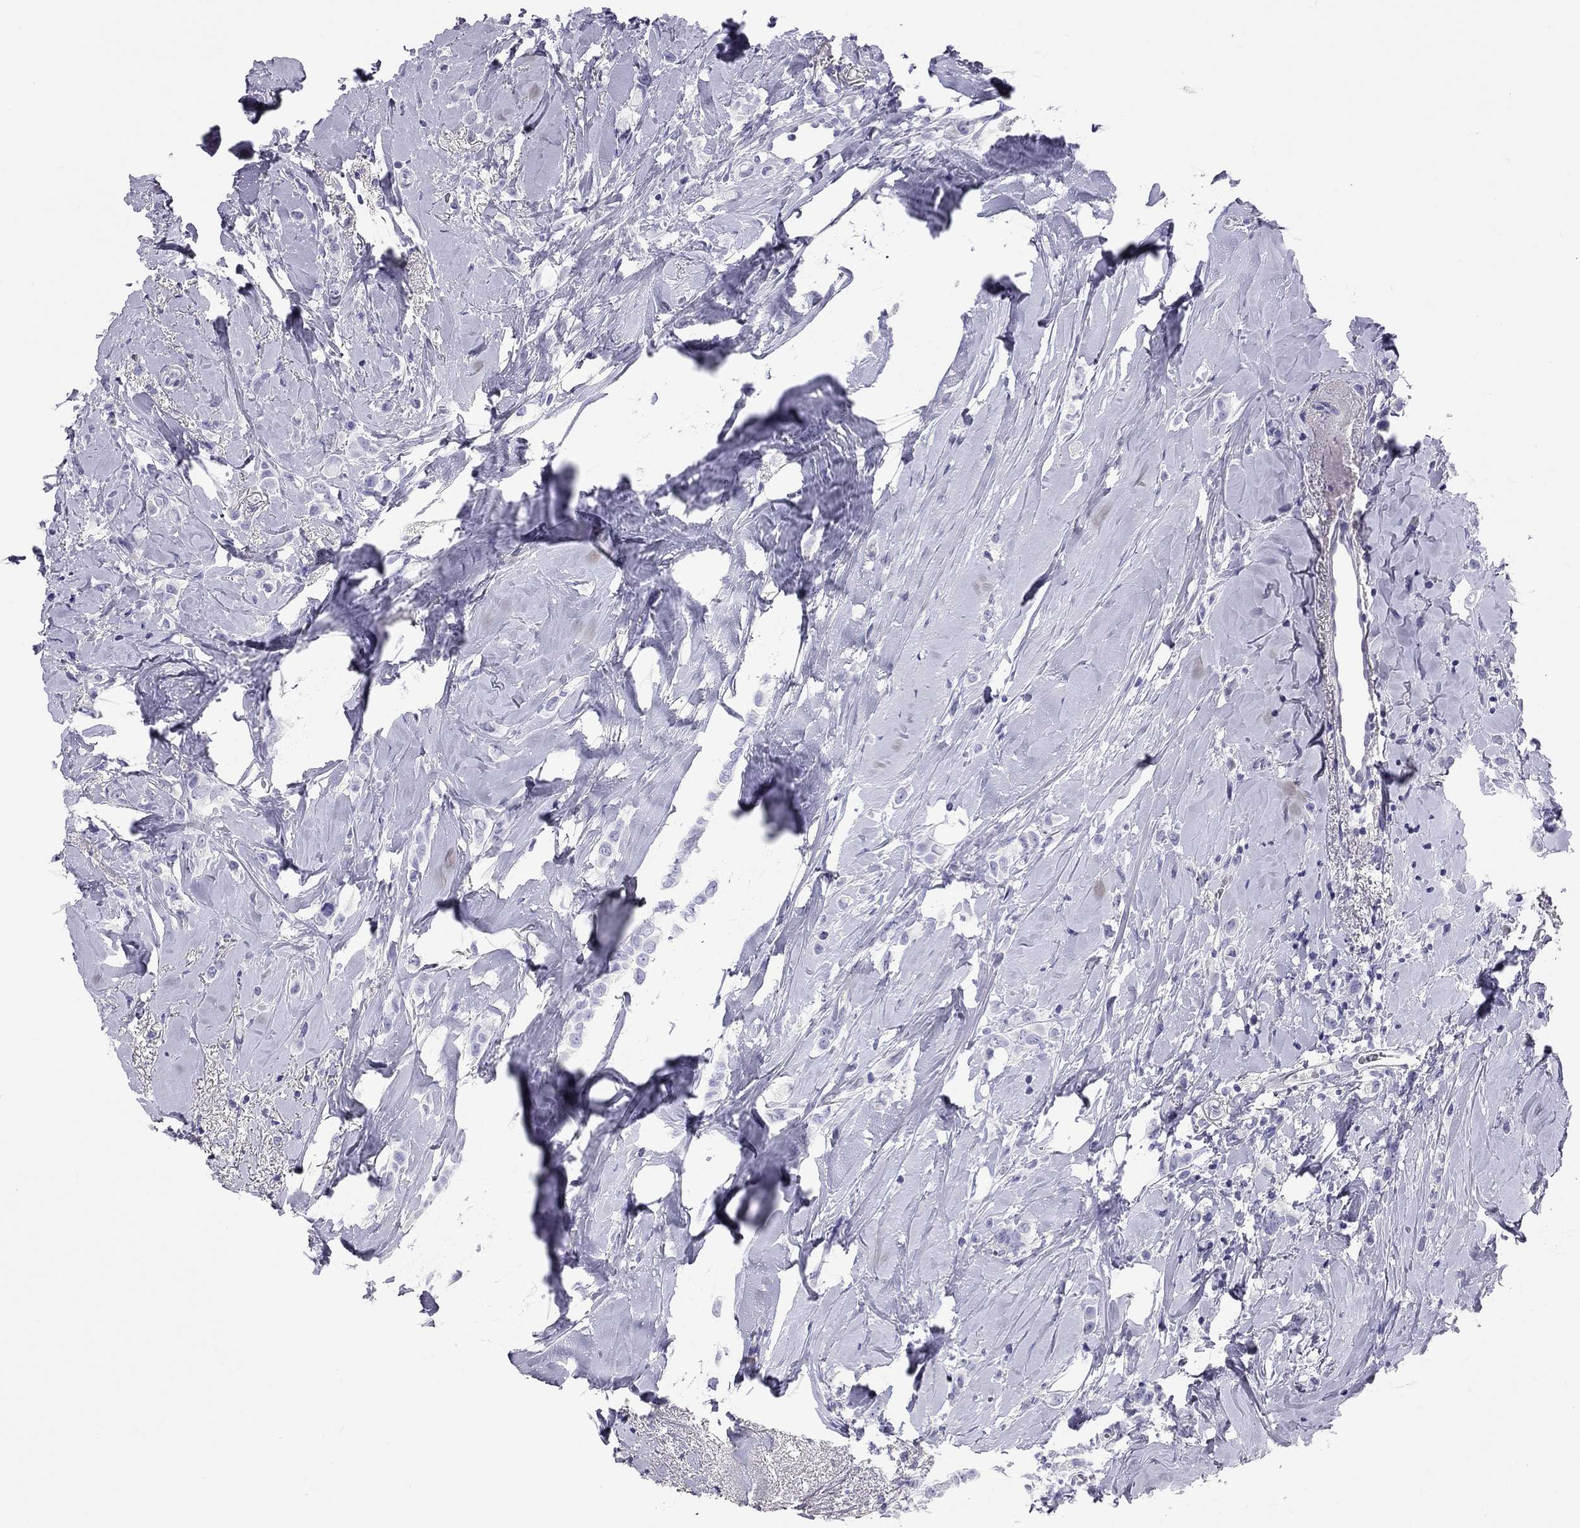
{"staining": {"intensity": "negative", "quantity": "none", "location": "none"}, "tissue": "breast cancer", "cell_type": "Tumor cells", "image_type": "cancer", "snomed": [{"axis": "morphology", "description": "Lobular carcinoma"}, {"axis": "topography", "description": "Breast"}], "caption": "This photomicrograph is of lobular carcinoma (breast) stained with immunohistochemistry to label a protein in brown with the nuclei are counter-stained blue. There is no staining in tumor cells.", "gene": "FSCN3", "patient": {"sex": "female", "age": 66}}